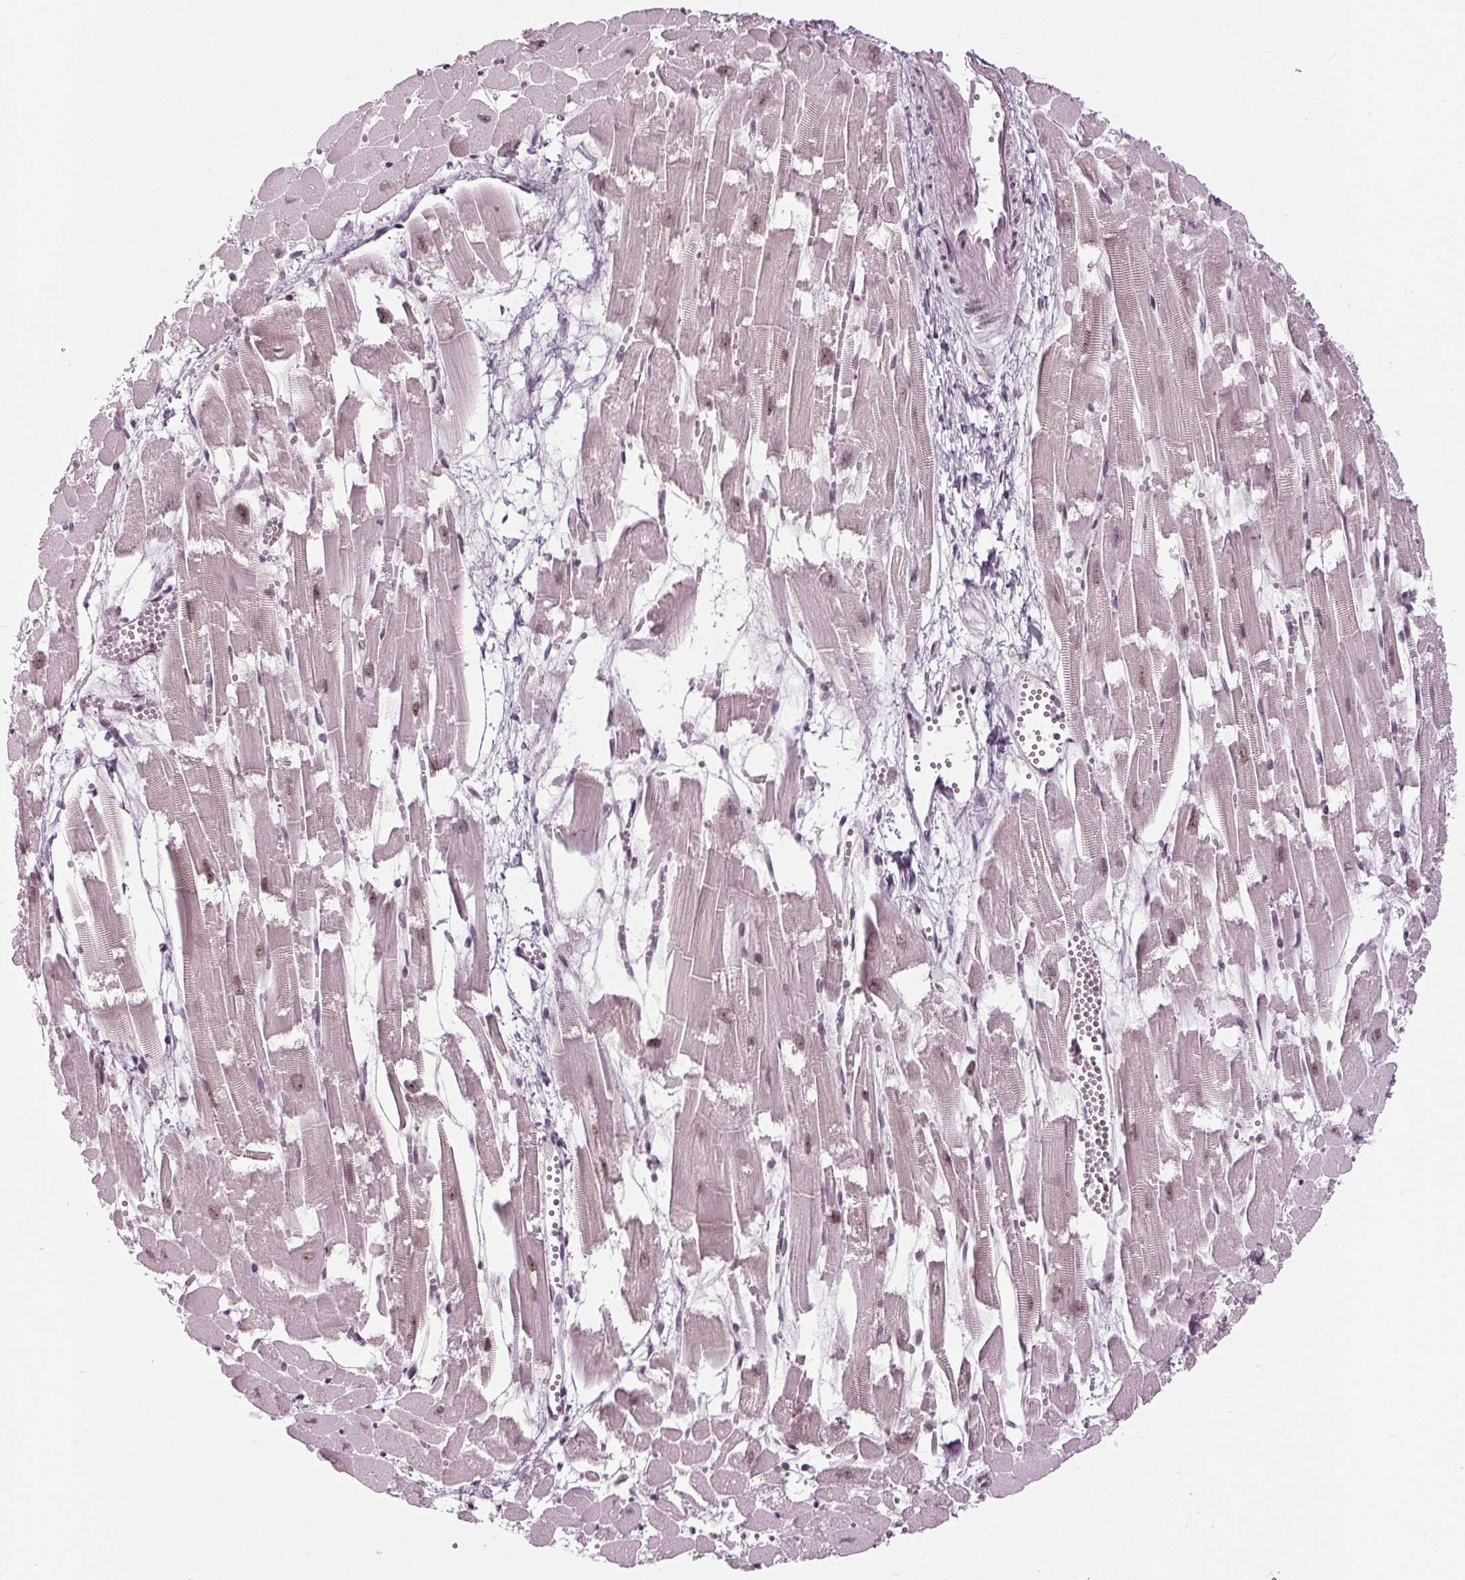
{"staining": {"intensity": "moderate", "quantity": "<25%", "location": "nuclear"}, "tissue": "heart muscle", "cell_type": "Cardiomyocytes", "image_type": "normal", "snomed": [{"axis": "morphology", "description": "Normal tissue, NOS"}, {"axis": "topography", "description": "Heart"}], "caption": "A high-resolution photomicrograph shows immunohistochemistry (IHC) staining of benign heart muscle, which shows moderate nuclear staining in about <25% of cardiomyocytes.", "gene": "DDX41", "patient": {"sex": "female", "age": 52}}